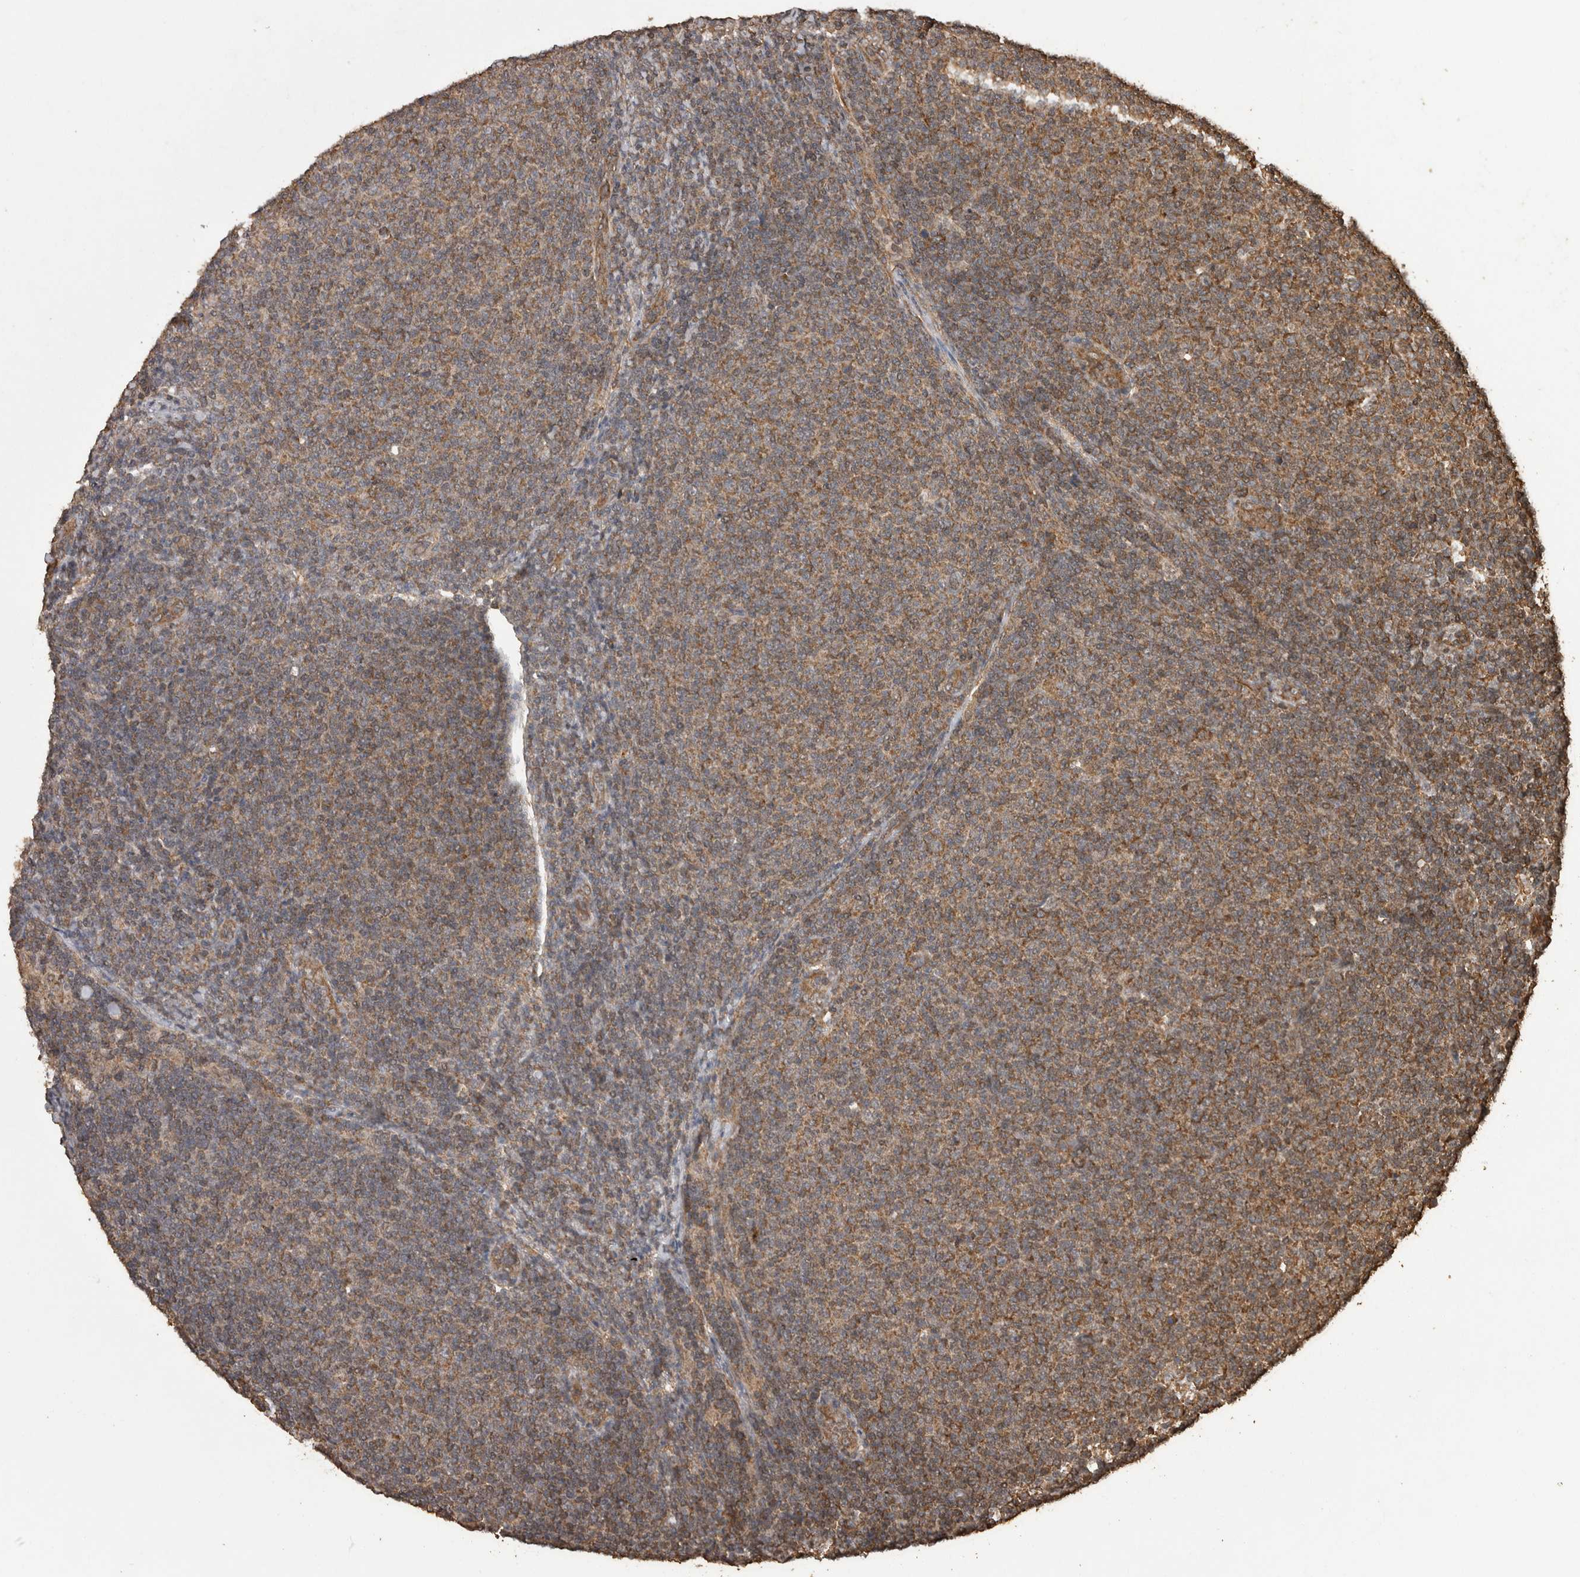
{"staining": {"intensity": "weak", "quantity": "25%-75%", "location": "cytoplasmic/membranous"}, "tissue": "lymphoma", "cell_type": "Tumor cells", "image_type": "cancer", "snomed": [{"axis": "morphology", "description": "Malignant lymphoma, non-Hodgkin's type, Low grade"}, {"axis": "topography", "description": "Lymph node"}], "caption": "Human lymphoma stained for a protein (brown) displays weak cytoplasmic/membranous positive positivity in about 25%-75% of tumor cells.", "gene": "PINK1", "patient": {"sex": "male", "age": 66}}